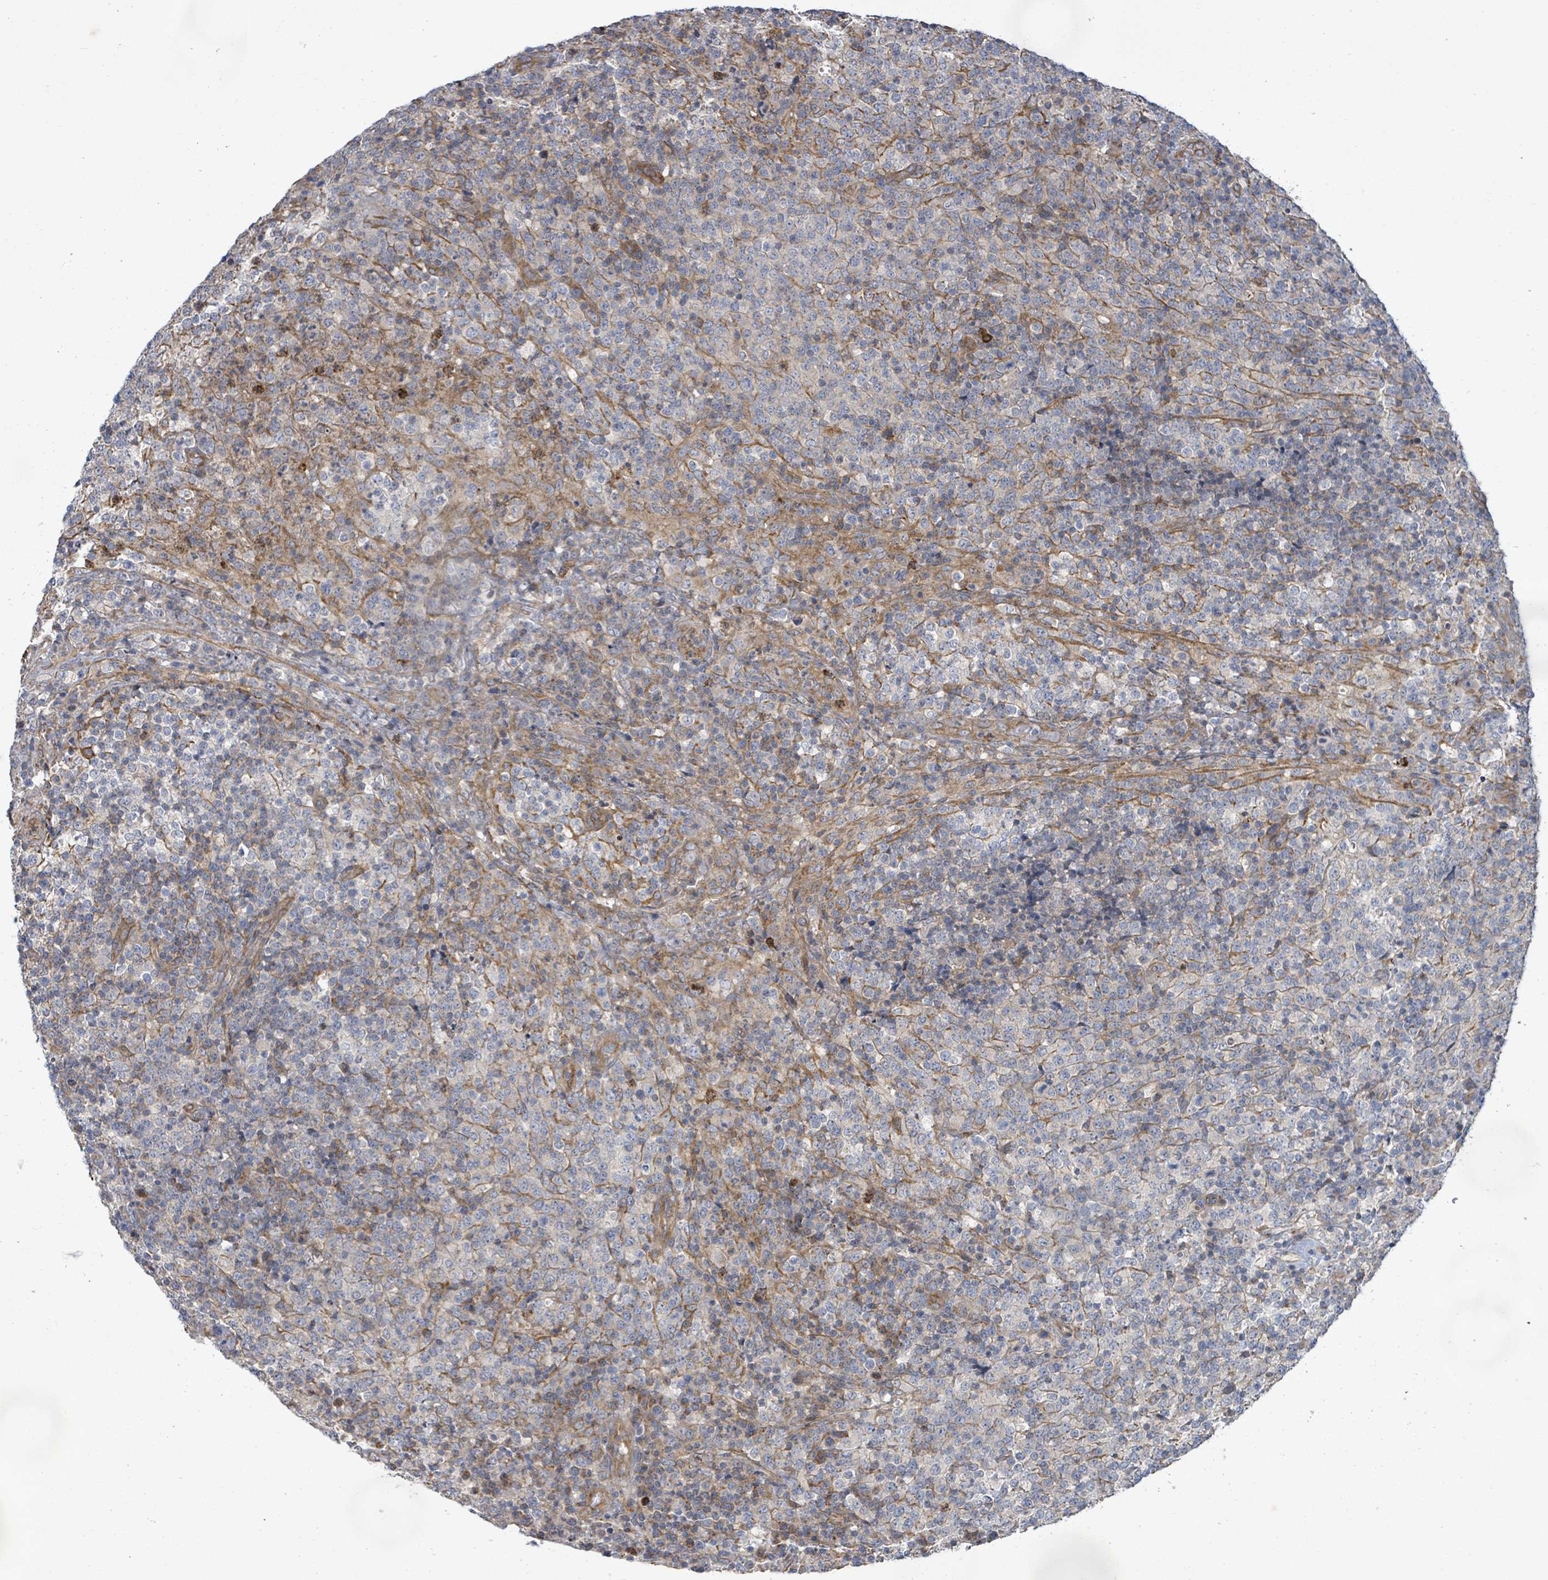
{"staining": {"intensity": "negative", "quantity": "none", "location": "none"}, "tissue": "lymphoma", "cell_type": "Tumor cells", "image_type": "cancer", "snomed": [{"axis": "morphology", "description": "Malignant lymphoma, non-Hodgkin's type, High grade"}, {"axis": "topography", "description": "Lymph node"}], "caption": "Immunohistochemistry of human lymphoma demonstrates no positivity in tumor cells.", "gene": "KBTBD11", "patient": {"sex": "male", "age": 54}}